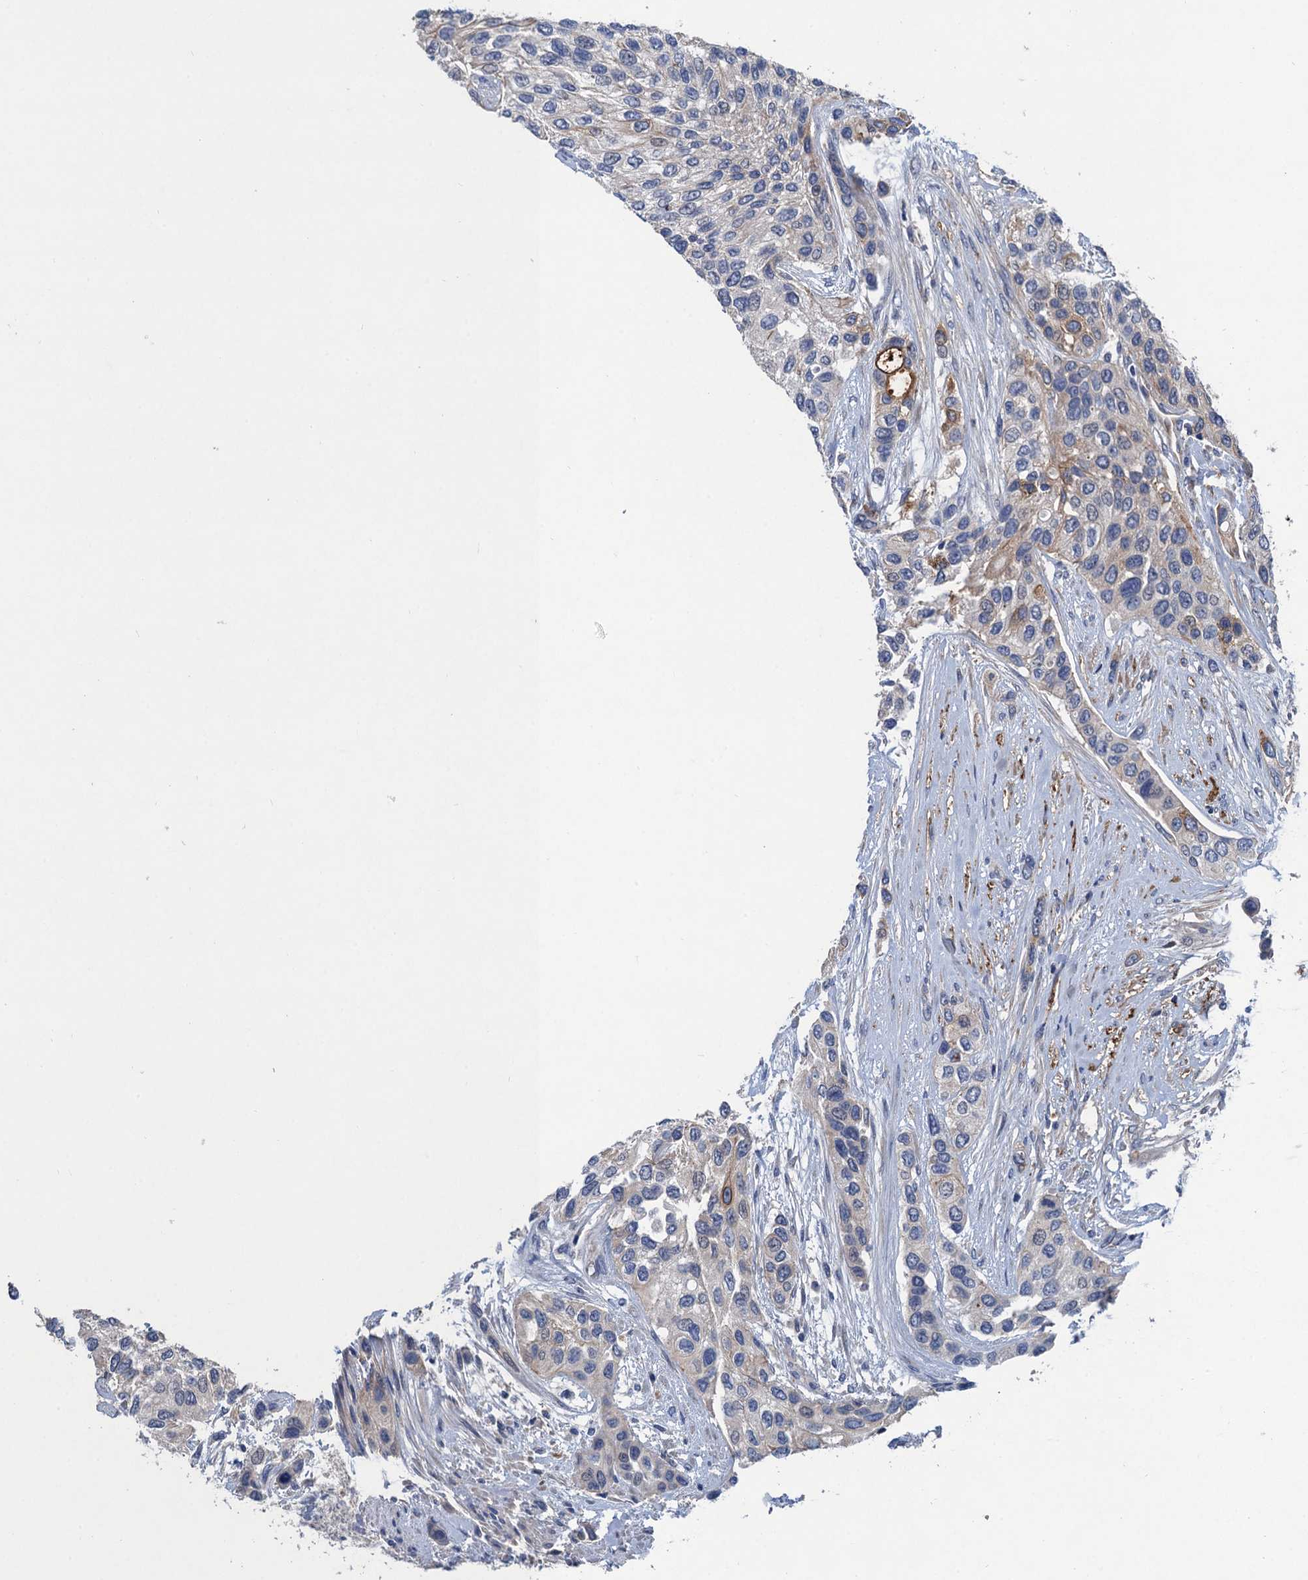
{"staining": {"intensity": "negative", "quantity": "none", "location": "none"}, "tissue": "urothelial cancer", "cell_type": "Tumor cells", "image_type": "cancer", "snomed": [{"axis": "morphology", "description": "Normal tissue, NOS"}, {"axis": "morphology", "description": "Urothelial carcinoma, High grade"}, {"axis": "topography", "description": "Vascular tissue"}, {"axis": "topography", "description": "Urinary bladder"}], "caption": "This is an immunohistochemistry micrograph of human high-grade urothelial carcinoma. There is no staining in tumor cells.", "gene": "TRAF7", "patient": {"sex": "female", "age": 56}}